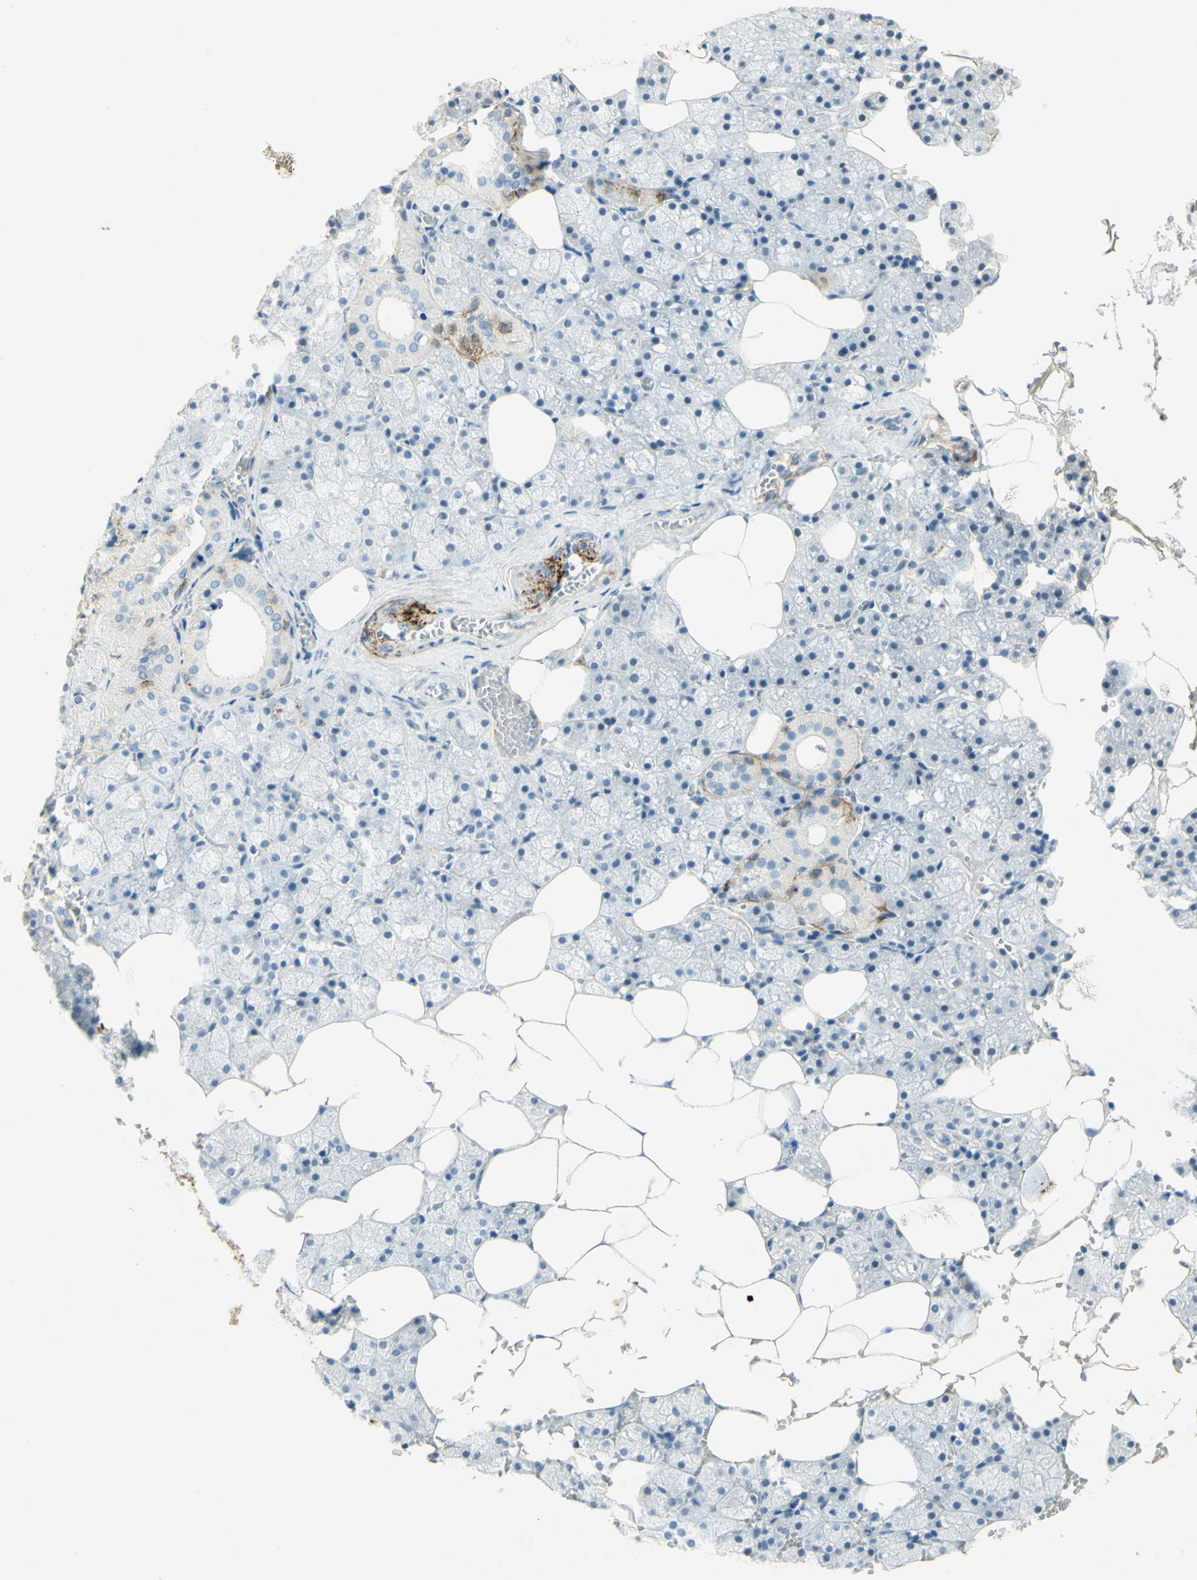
{"staining": {"intensity": "negative", "quantity": "none", "location": "none"}, "tissue": "salivary gland", "cell_type": "Glandular cells", "image_type": "normal", "snomed": [{"axis": "morphology", "description": "Normal tissue, NOS"}, {"axis": "topography", "description": "Salivary gland"}], "caption": "Benign salivary gland was stained to show a protein in brown. There is no significant positivity in glandular cells. (Stains: DAB (3,3'-diaminobenzidine) immunohistochemistry with hematoxylin counter stain, Microscopy: brightfield microscopy at high magnification).", "gene": "TNN", "patient": {"sex": "male", "age": 62}}